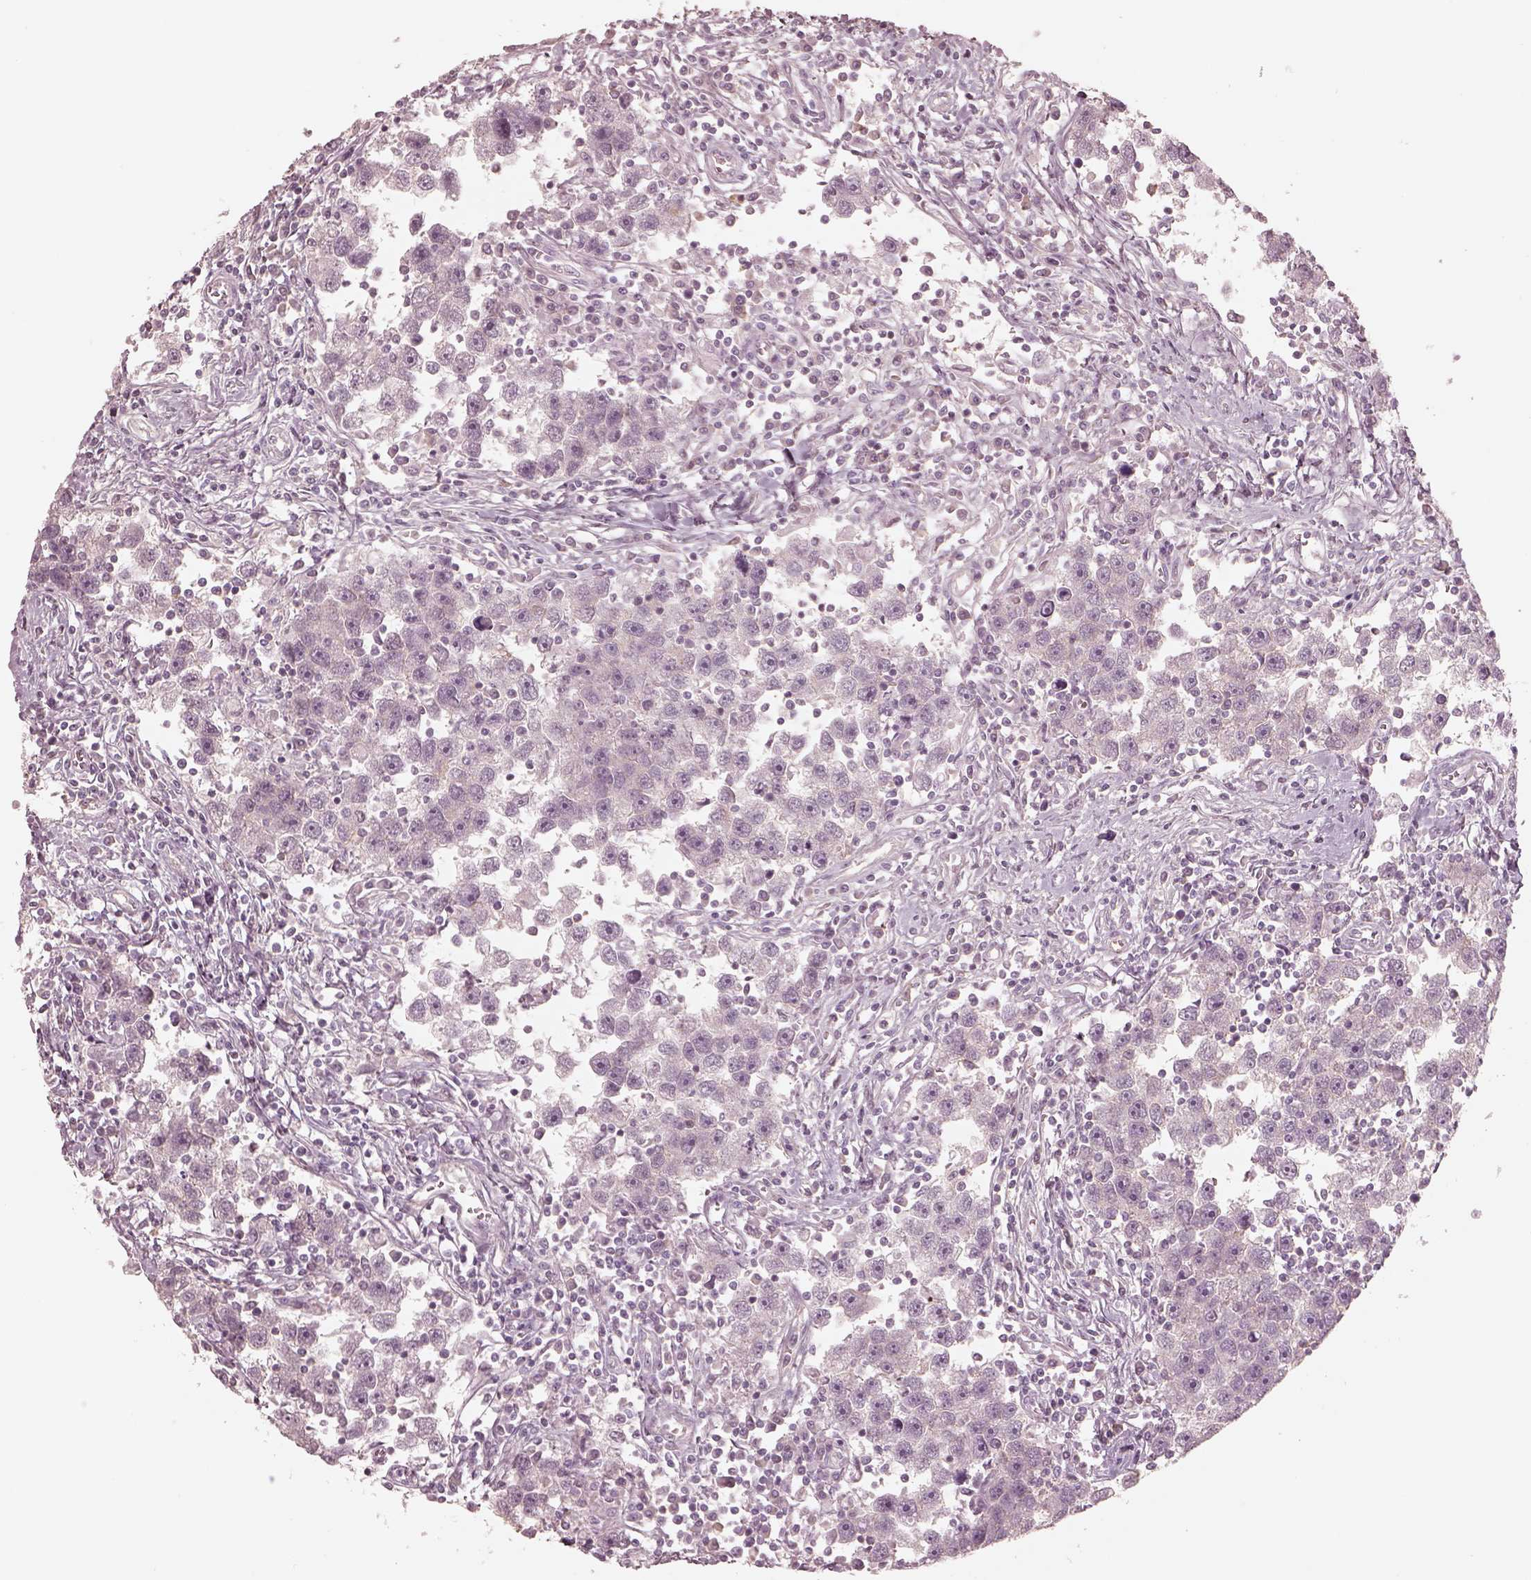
{"staining": {"intensity": "negative", "quantity": "none", "location": "none"}, "tissue": "testis cancer", "cell_type": "Tumor cells", "image_type": "cancer", "snomed": [{"axis": "morphology", "description": "Seminoma, NOS"}, {"axis": "topography", "description": "Testis"}], "caption": "This is an immunohistochemistry (IHC) histopathology image of testis cancer (seminoma). There is no positivity in tumor cells.", "gene": "GPRIN1", "patient": {"sex": "male", "age": 30}}